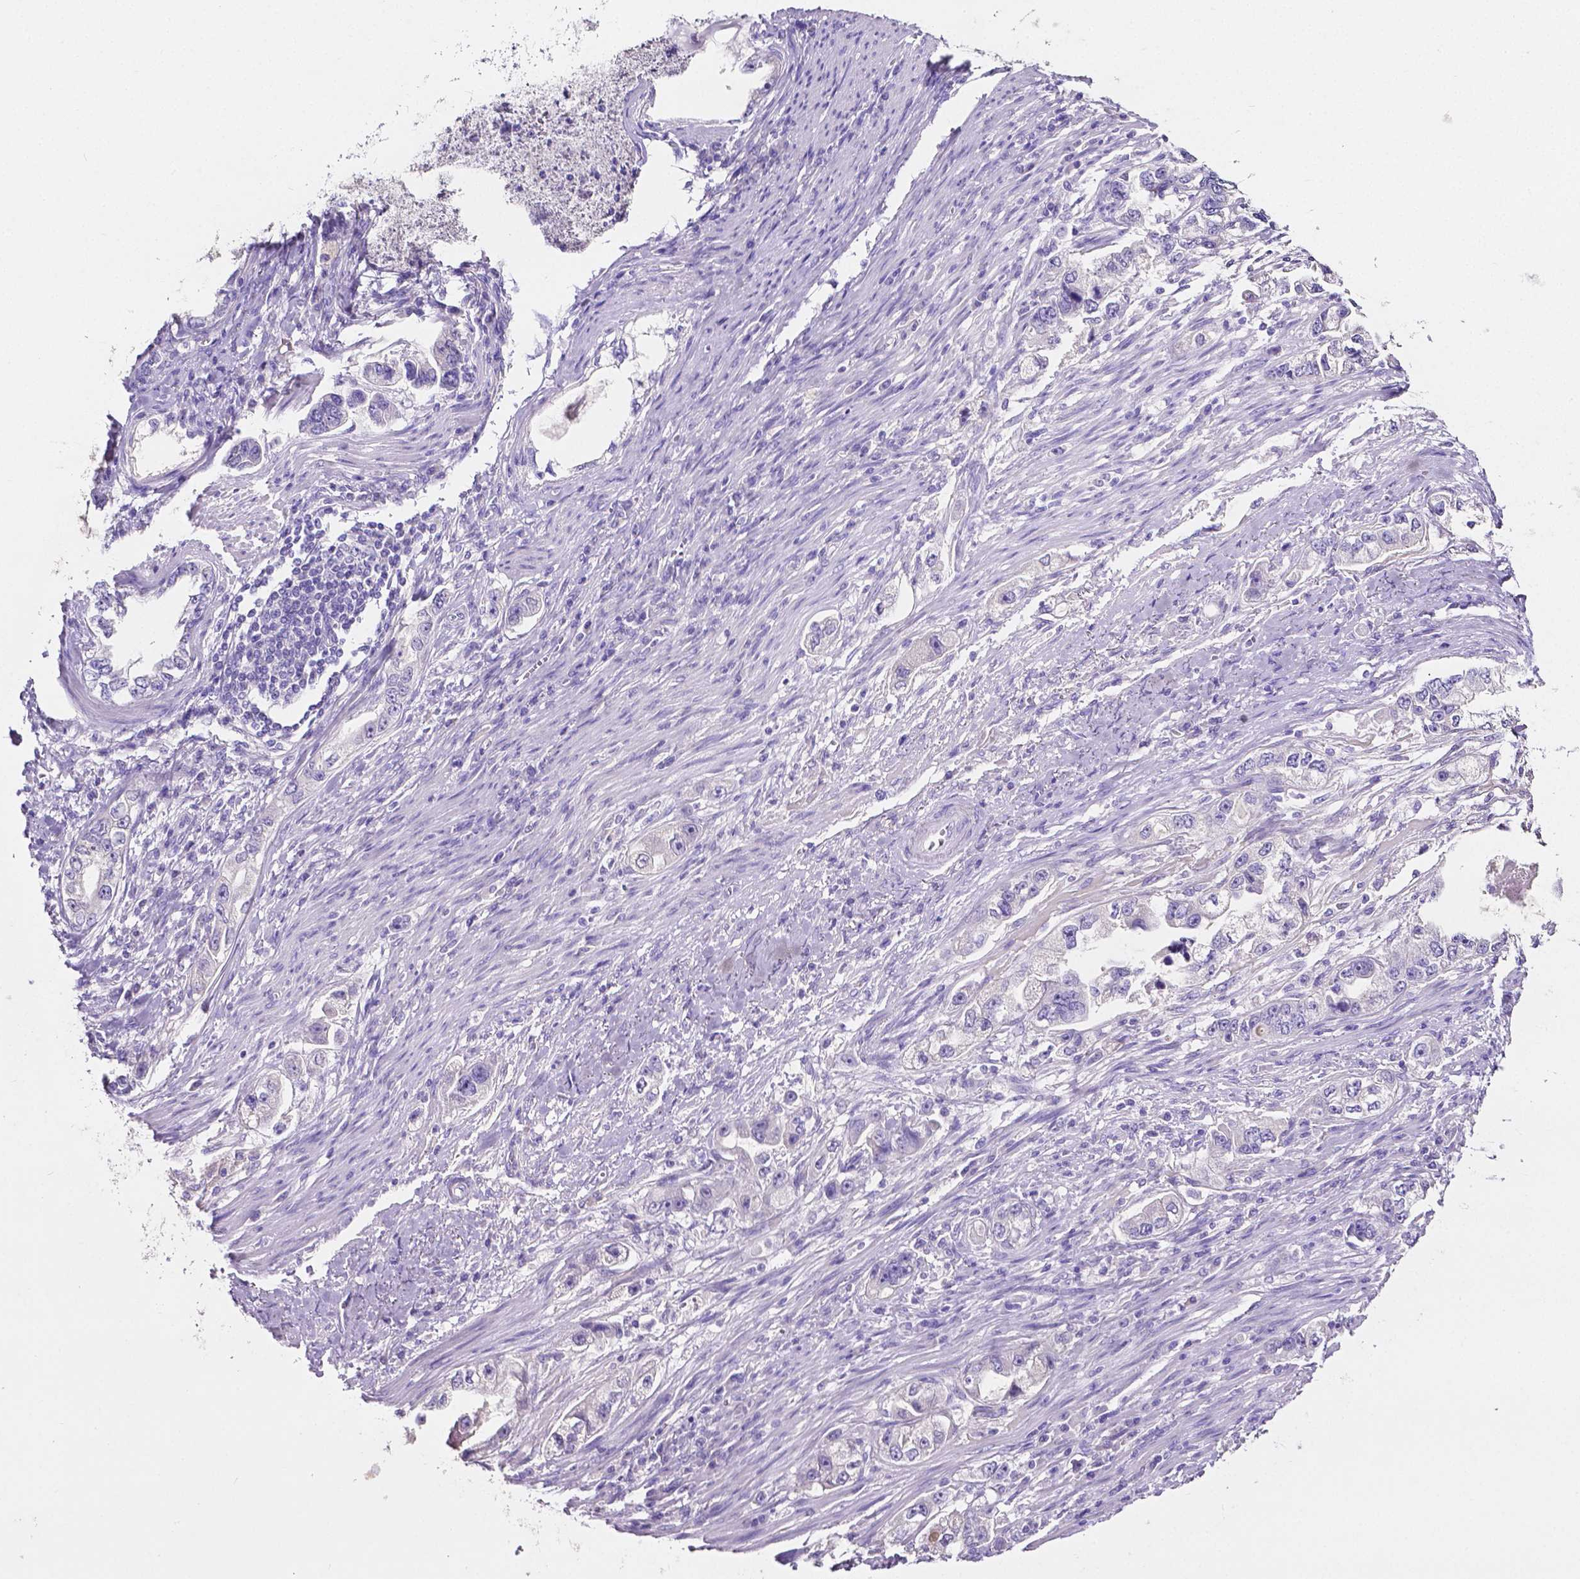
{"staining": {"intensity": "negative", "quantity": "none", "location": "none"}, "tissue": "stomach cancer", "cell_type": "Tumor cells", "image_type": "cancer", "snomed": [{"axis": "morphology", "description": "Adenocarcinoma, NOS"}, {"axis": "topography", "description": "Stomach, lower"}], "caption": "IHC micrograph of human stomach adenocarcinoma stained for a protein (brown), which displays no expression in tumor cells.", "gene": "SLC22A2", "patient": {"sex": "female", "age": 93}}